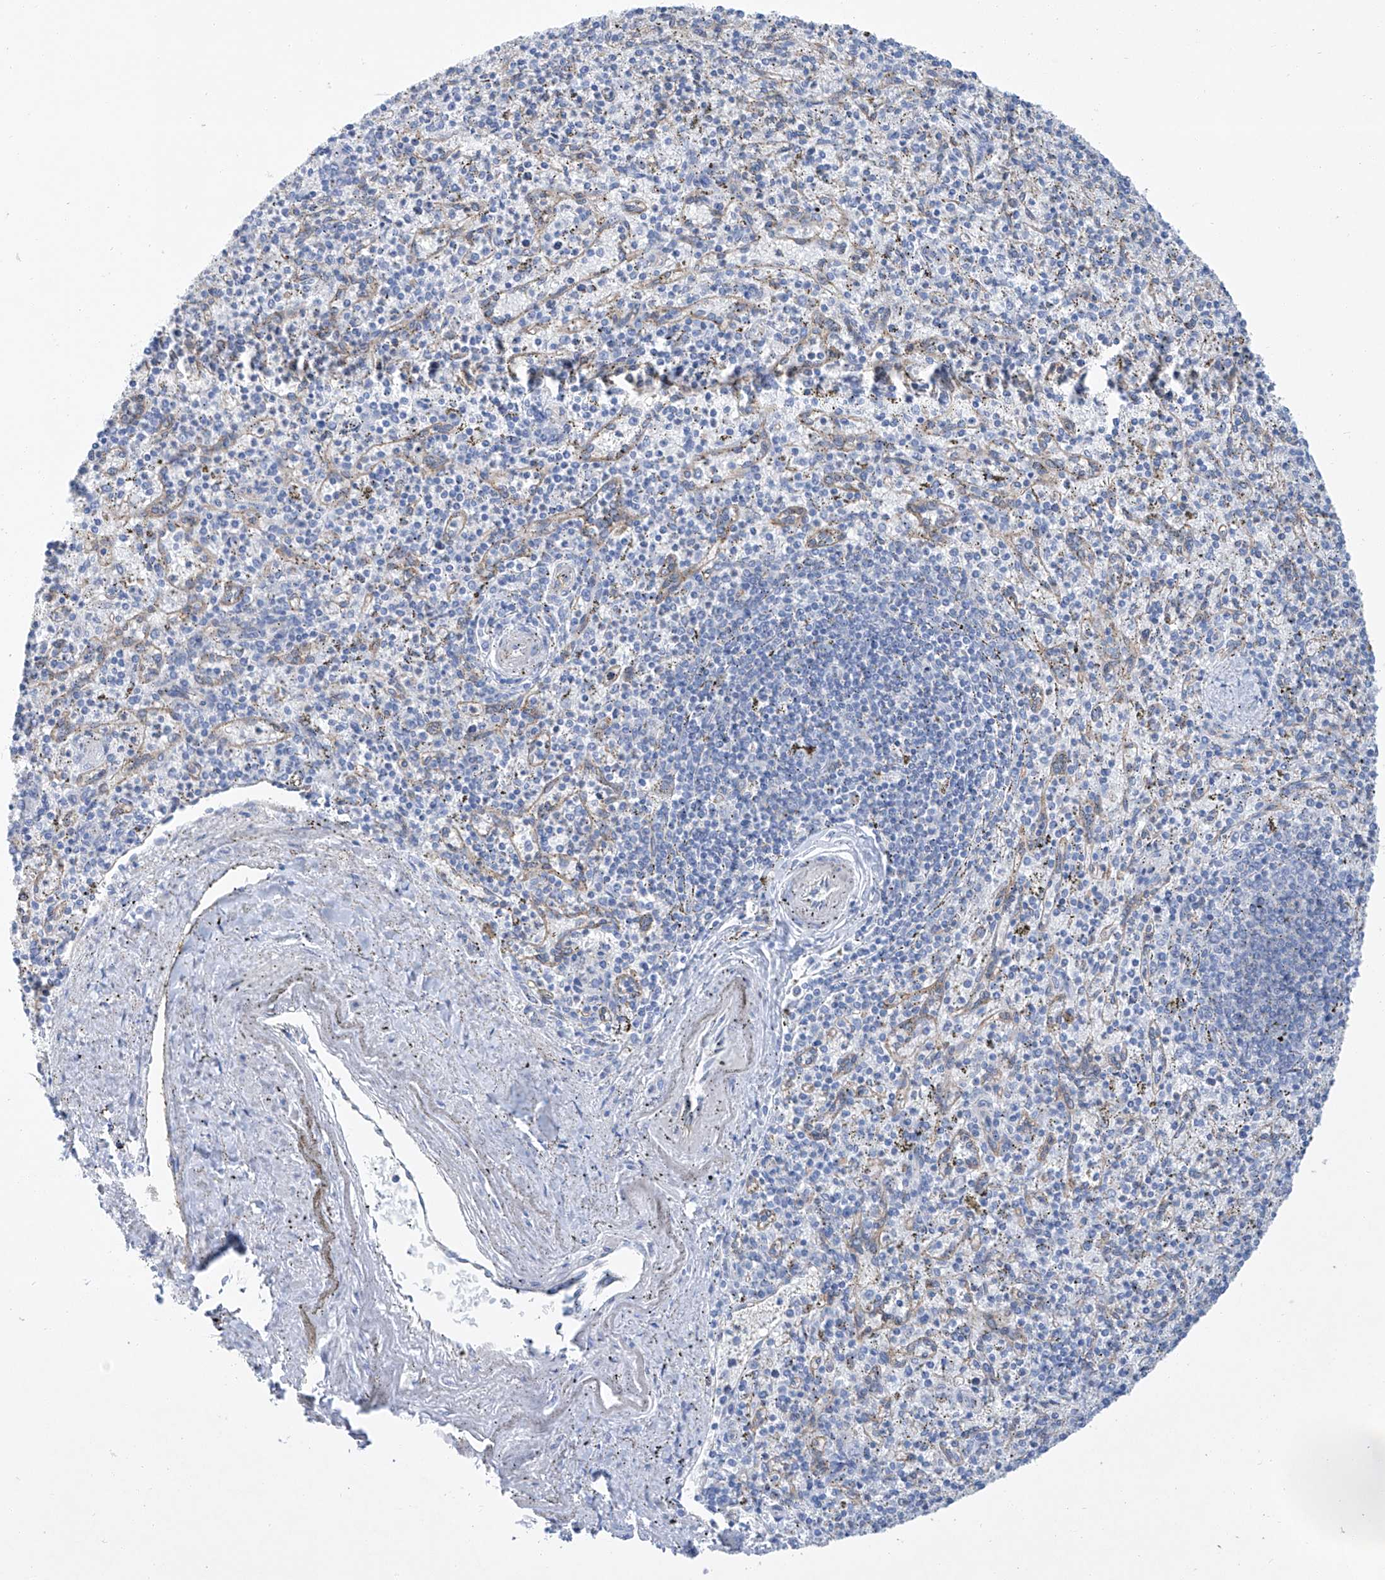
{"staining": {"intensity": "negative", "quantity": "none", "location": "none"}, "tissue": "spleen", "cell_type": "Cells in red pulp", "image_type": "normal", "snomed": [{"axis": "morphology", "description": "Normal tissue, NOS"}, {"axis": "topography", "description": "Spleen"}], "caption": "The histopathology image shows no significant expression in cells in red pulp of spleen.", "gene": "MAGI1", "patient": {"sex": "male", "age": 72}}